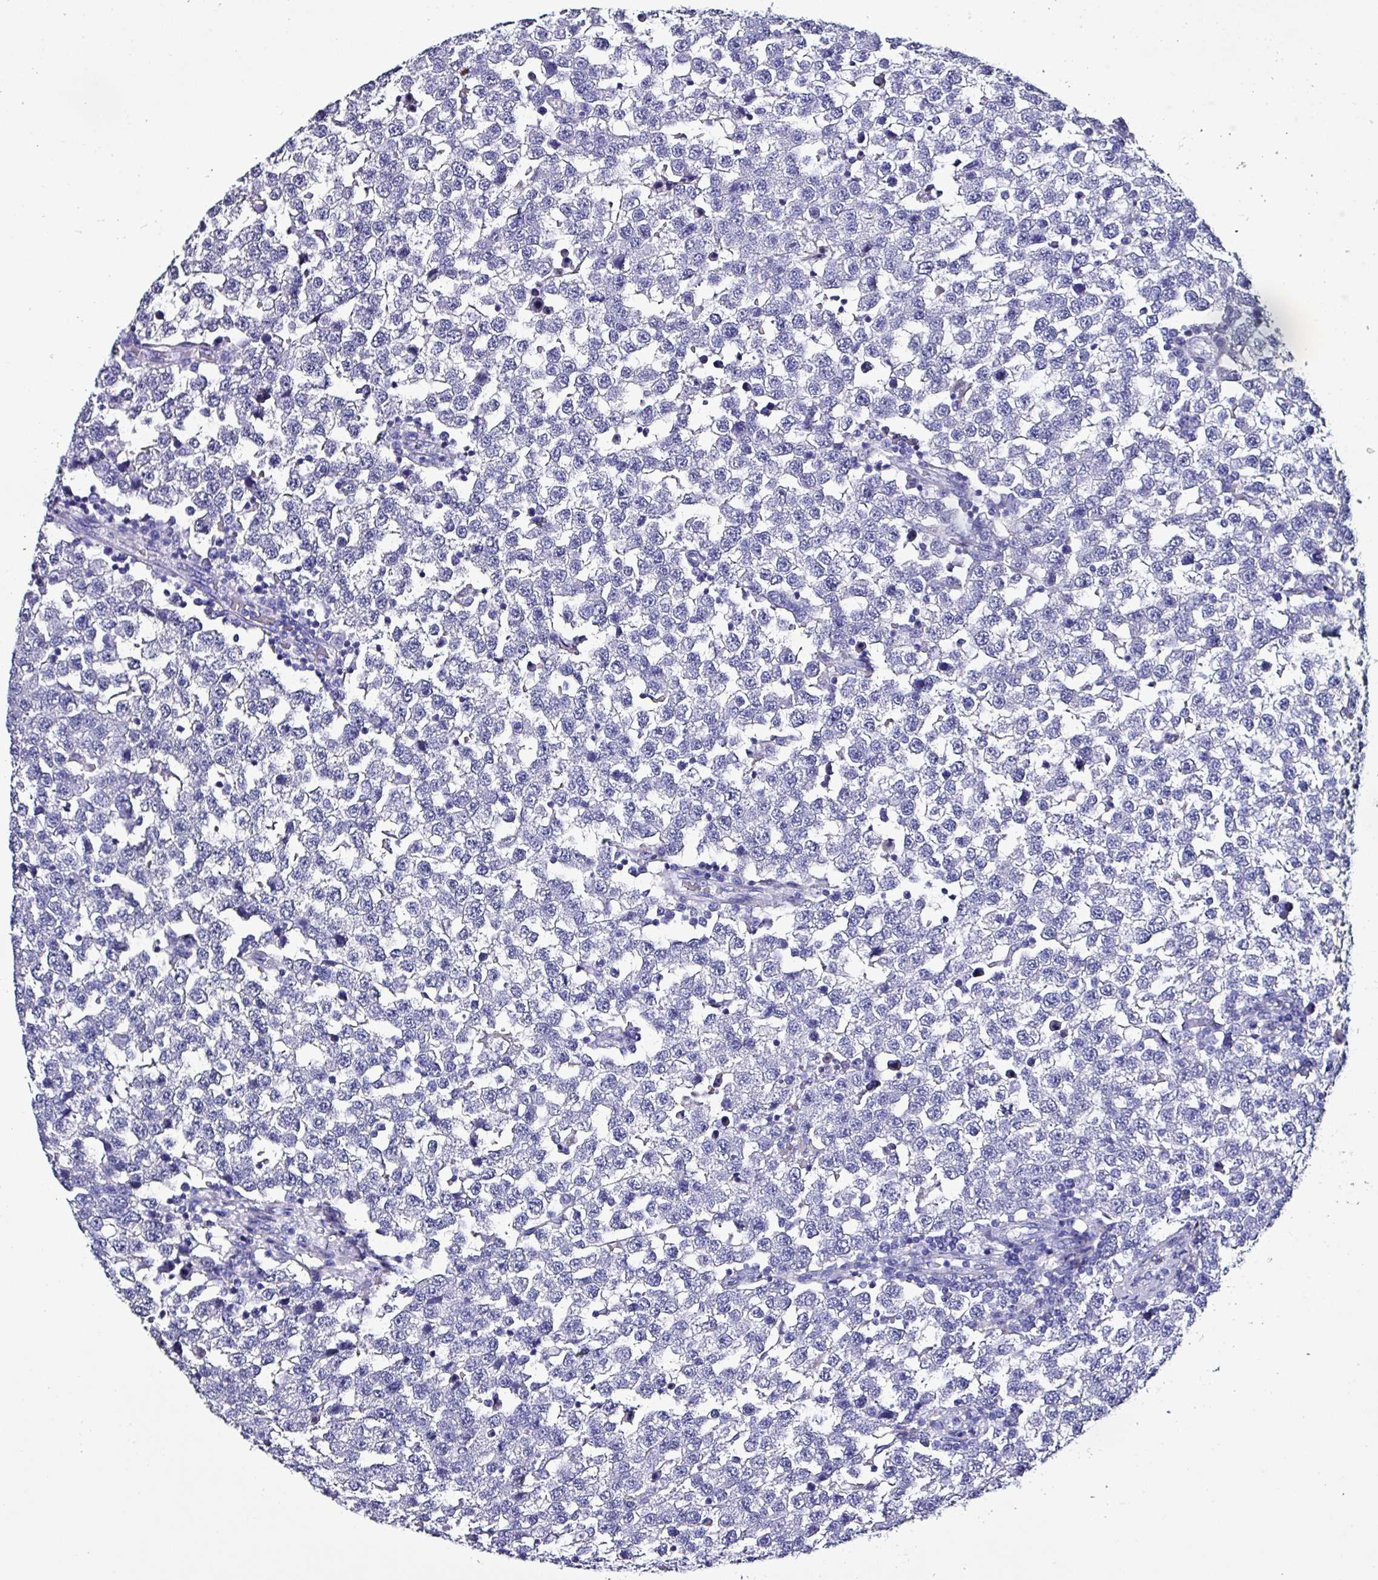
{"staining": {"intensity": "negative", "quantity": "none", "location": "none"}, "tissue": "testis cancer", "cell_type": "Tumor cells", "image_type": "cancer", "snomed": [{"axis": "morphology", "description": "Seminoma, NOS"}, {"axis": "topography", "description": "Testis"}], "caption": "An immunohistochemistry image of testis cancer (seminoma) is shown. There is no staining in tumor cells of testis cancer (seminoma).", "gene": "KRT6C", "patient": {"sex": "male", "age": 34}}